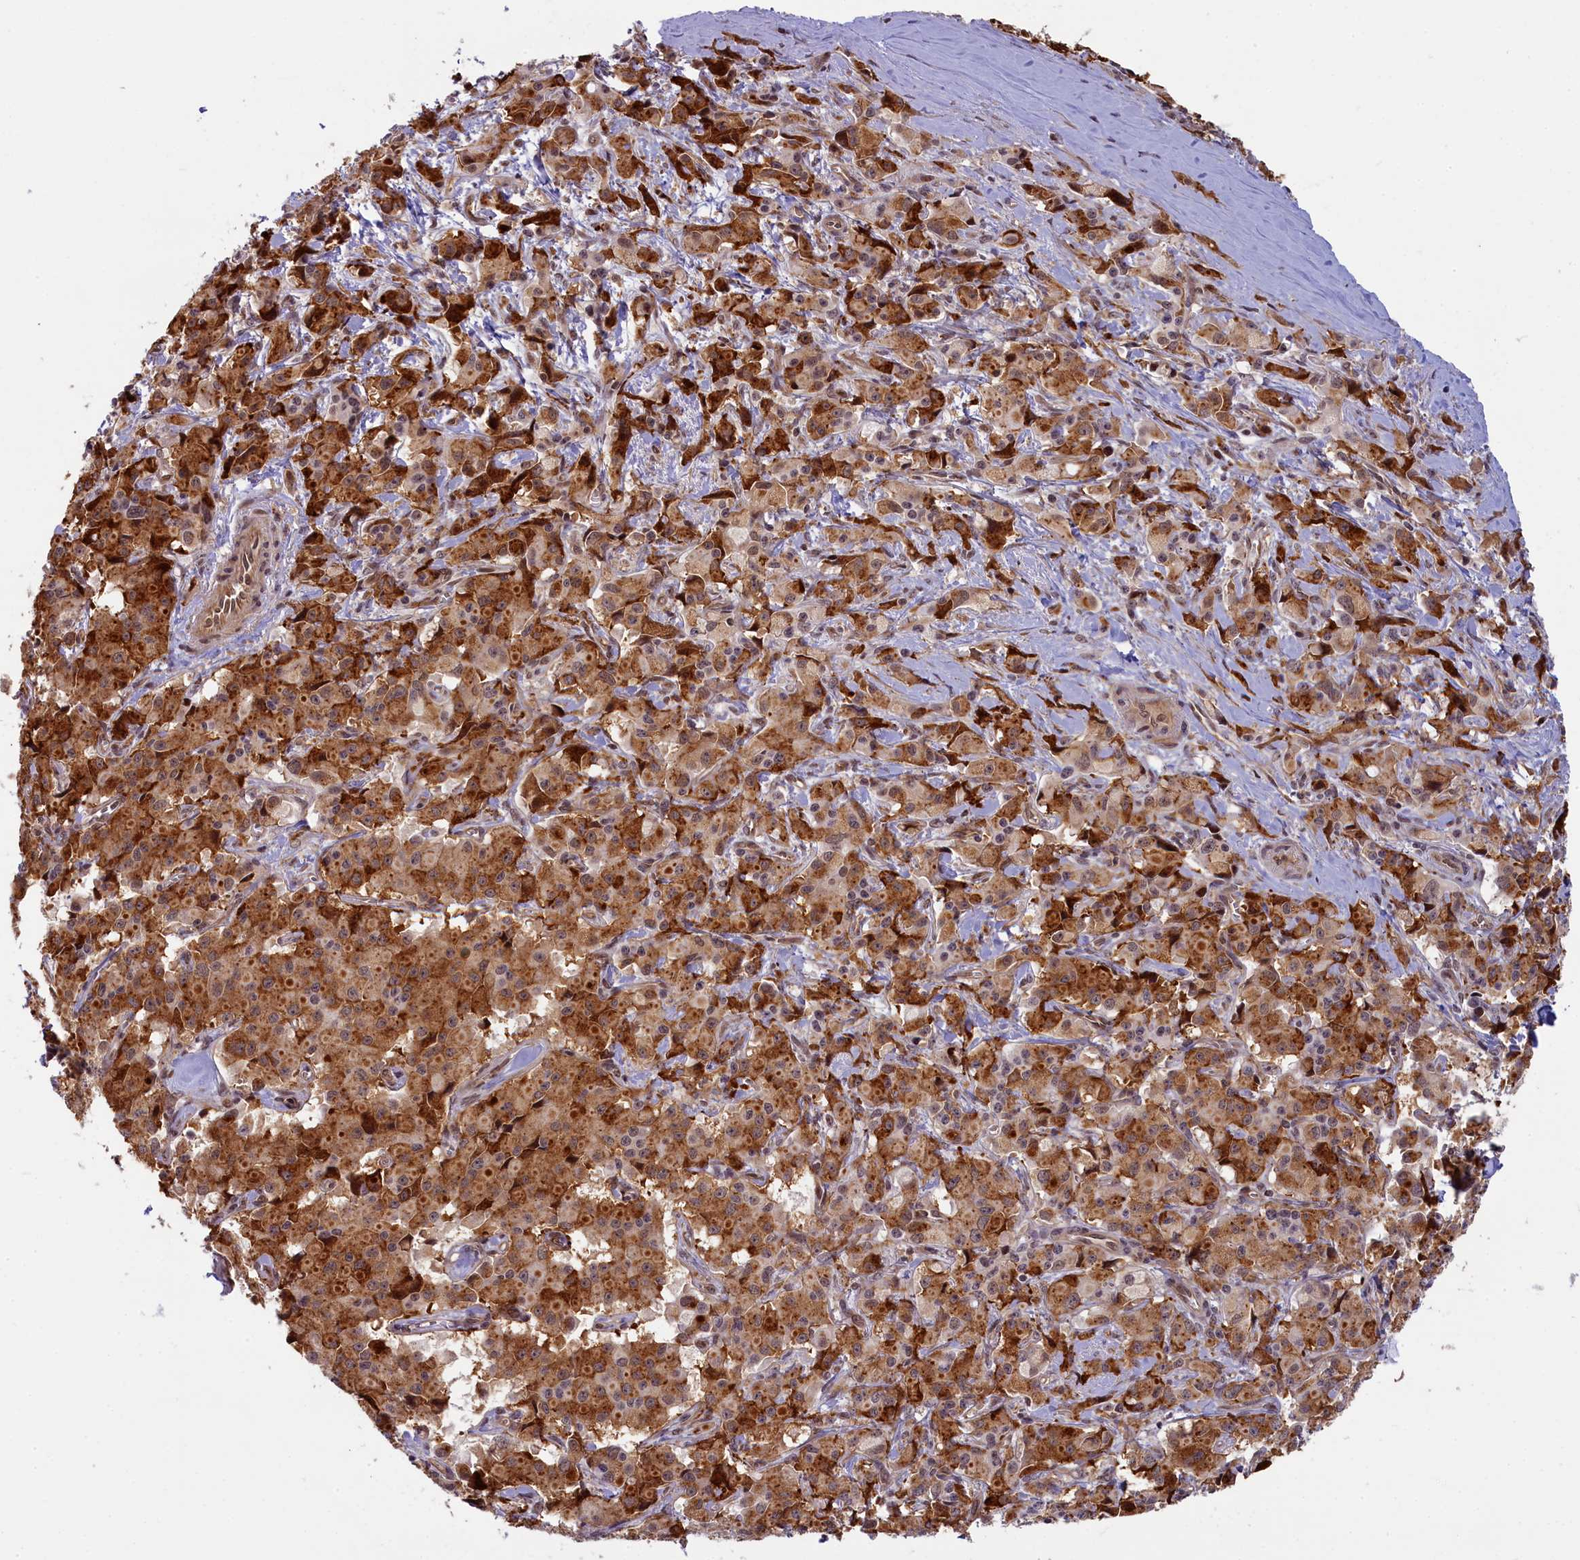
{"staining": {"intensity": "strong", "quantity": ">75%", "location": "cytoplasmic/membranous"}, "tissue": "pancreatic cancer", "cell_type": "Tumor cells", "image_type": "cancer", "snomed": [{"axis": "morphology", "description": "Adenocarcinoma, NOS"}, {"axis": "topography", "description": "Pancreas"}], "caption": "Tumor cells display high levels of strong cytoplasmic/membranous expression in approximately >75% of cells in pancreatic adenocarcinoma.", "gene": "FCHO1", "patient": {"sex": "male", "age": 65}}